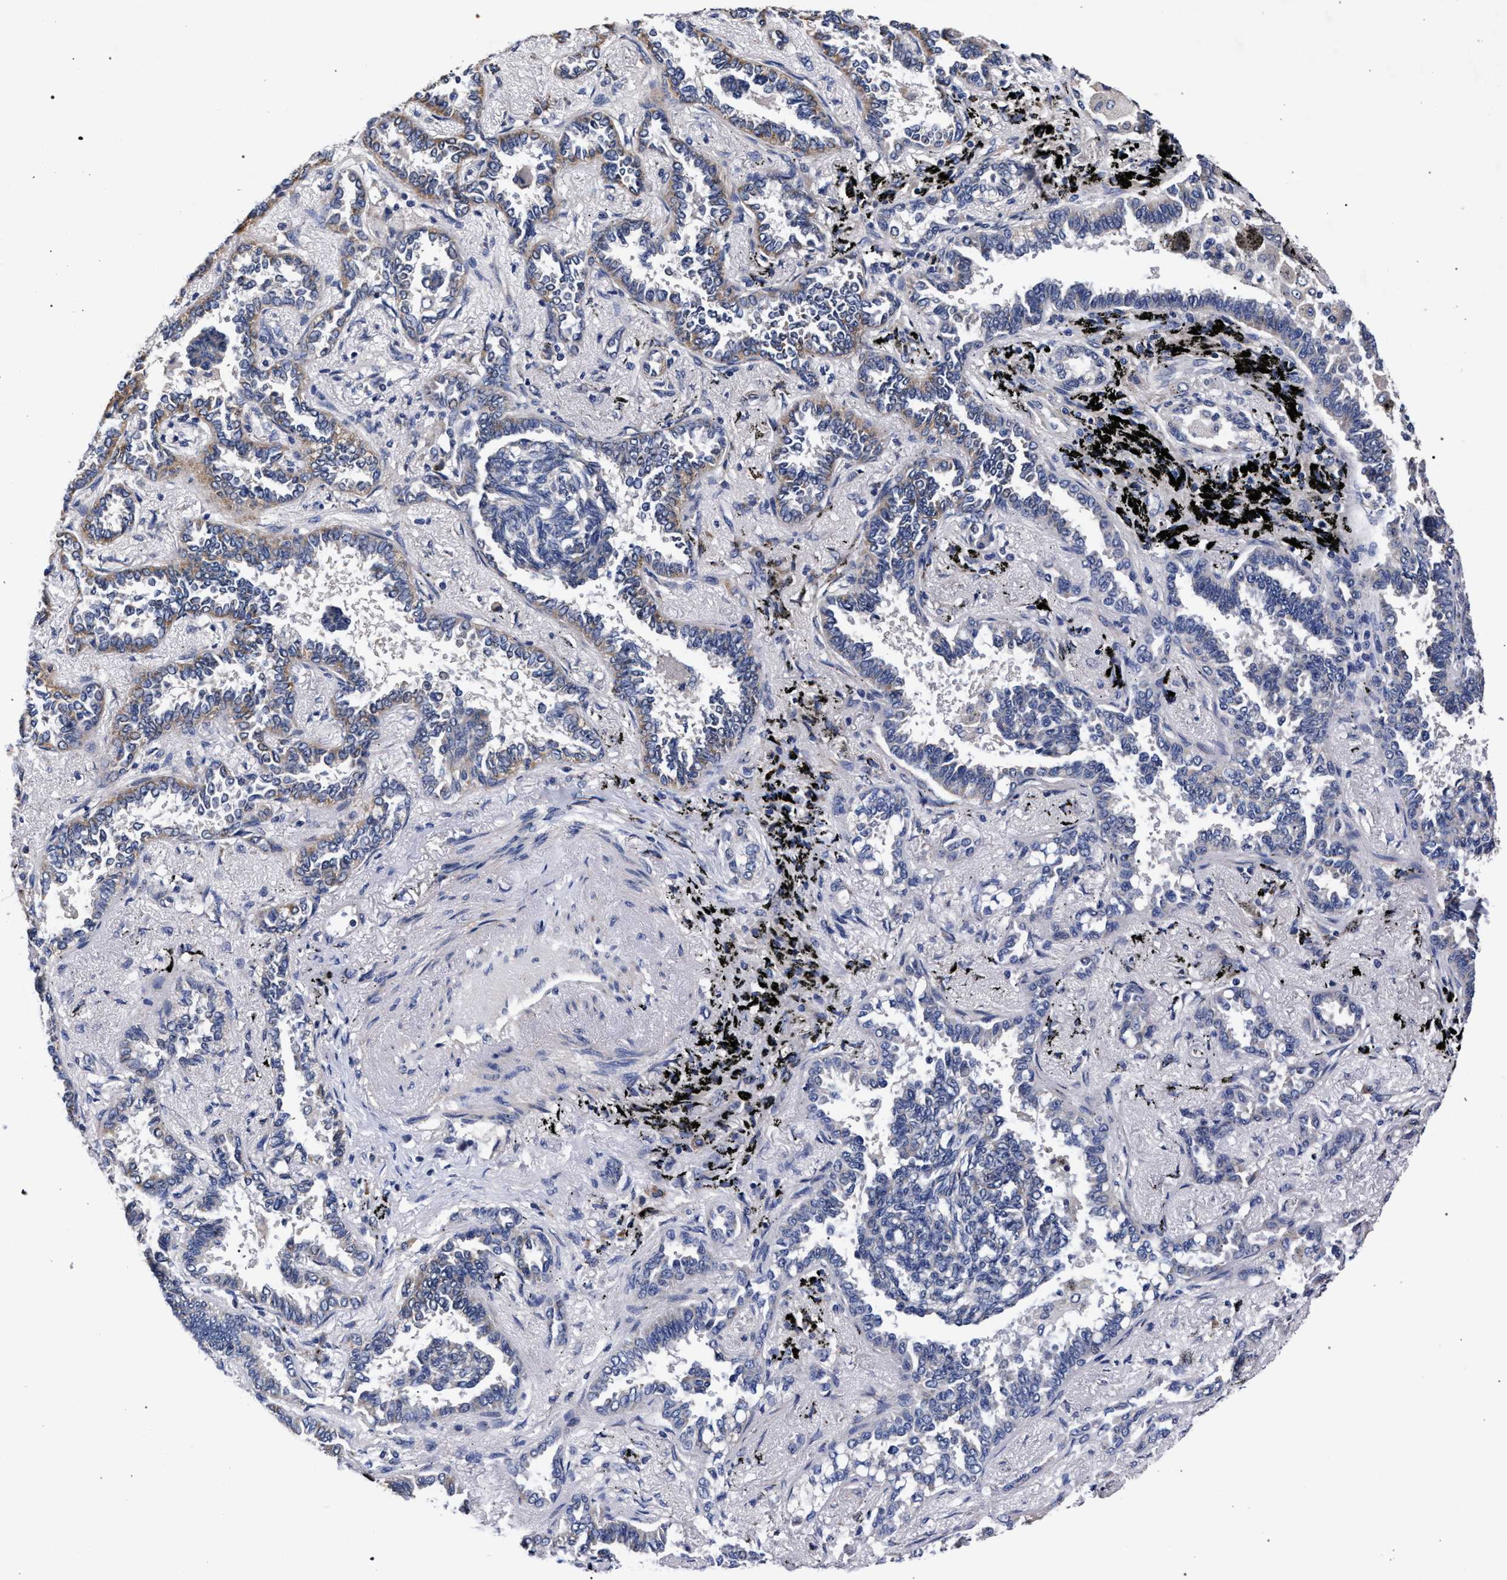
{"staining": {"intensity": "weak", "quantity": "<25%", "location": "cytoplasmic/membranous"}, "tissue": "lung cancer", "cell_type": "Tumor cells", "image_type": "cancer", "snomed": [{"axis": "morphology", "description": "Adenocarcinoma, NOS"}, {"axis": "topography", "description": "Lung"}], "caption": "Immunohistochemistry photomicrograph of neoplastic tissue: human lung cancer stained with DAB (3,3'-diaminobenzidine) demonstrates no significant protein staining in tumor cells.", "gene": "CFAP95", "patient": {"sex": "male", "age": 59}}